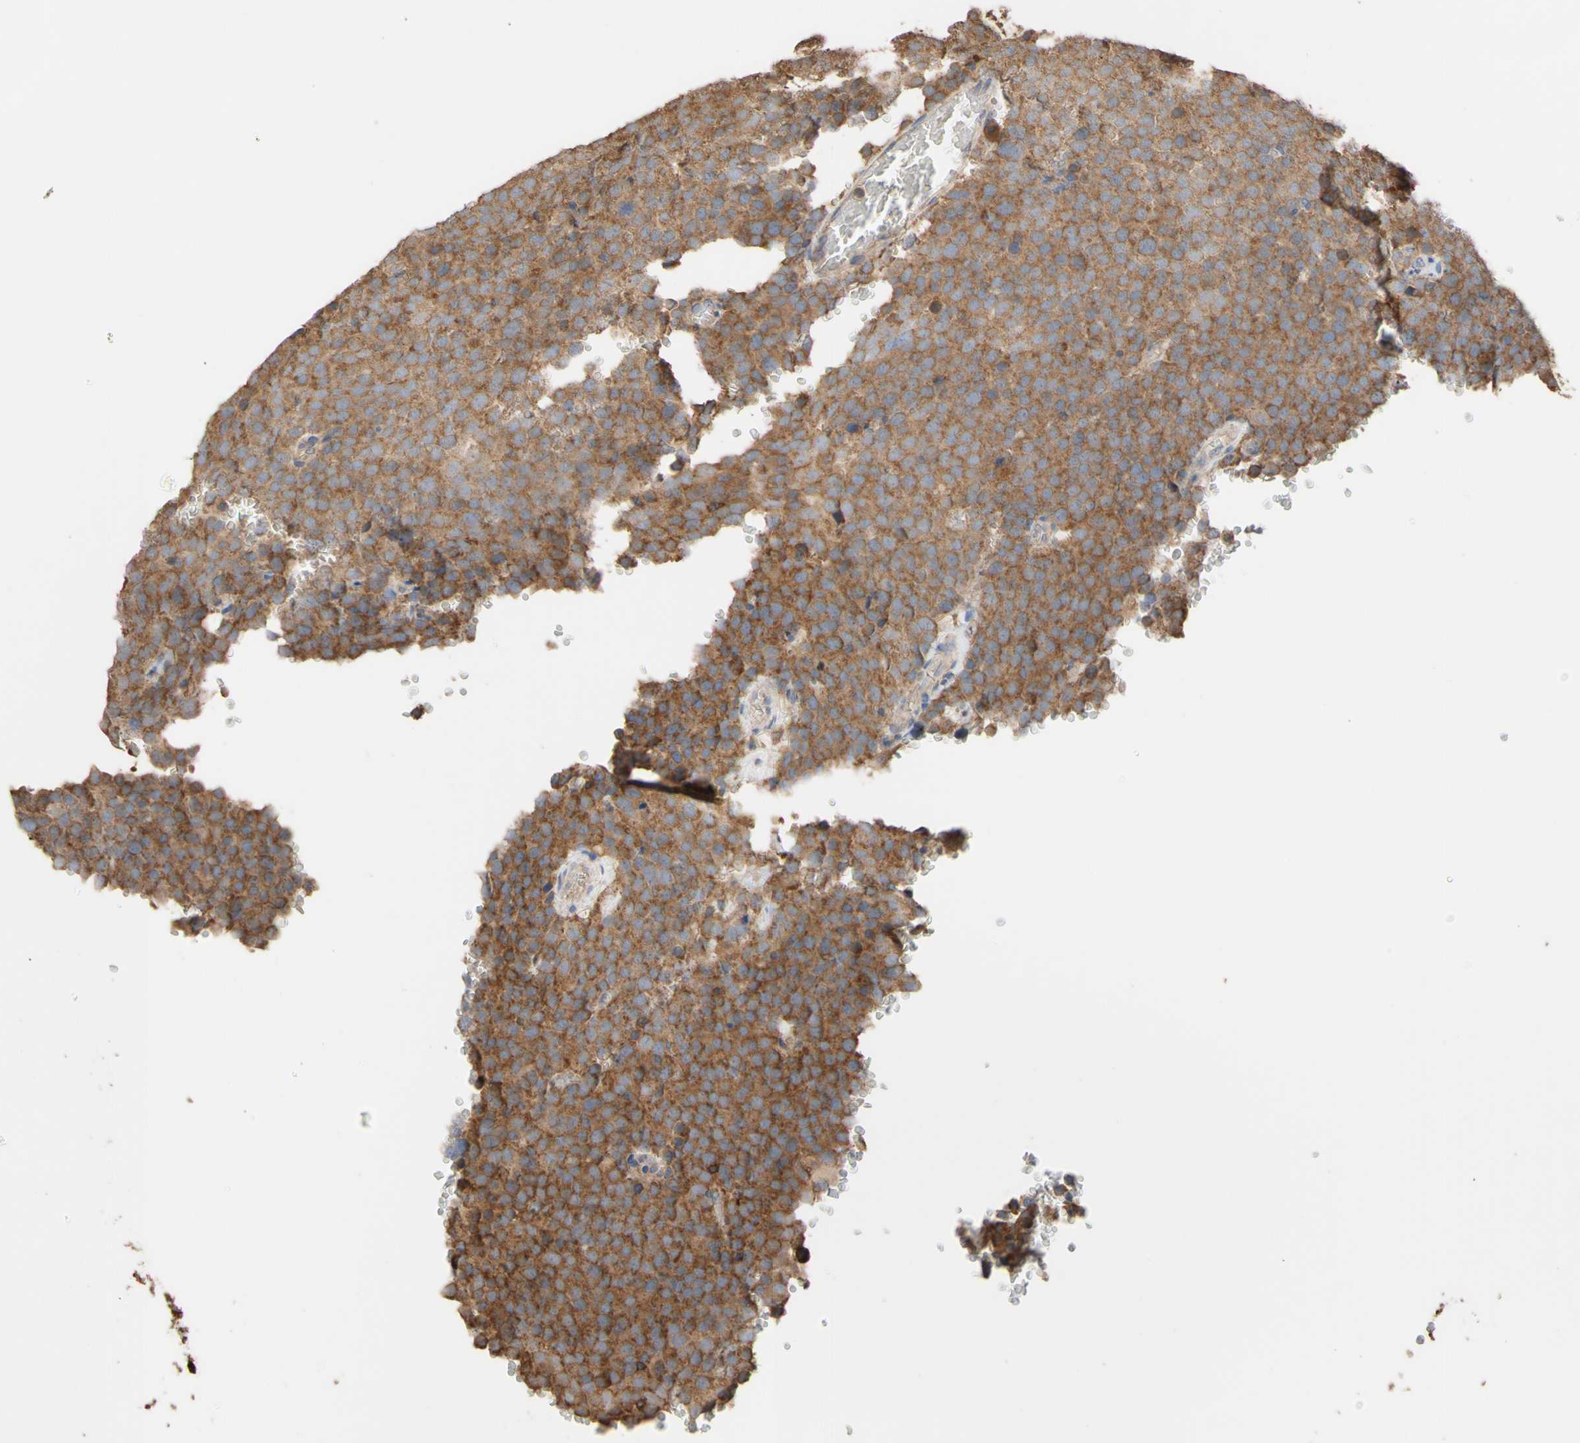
{"staining": {"intensity": "moderate", "quantity": ">75%", "location": "cytoplasmic/membranous"}, "tissue": "testis cancer", "cell_type": "Tumor cells", "image_type": "cancer", "snomed": [{"axis": "morphology", "description": "Seminoma, NOS"}, {"axis": "topography", "description": "Testis"}], "caption": "Immunohistochemical staining of seminoma (testis) shows moderate cytoplasmic/membranous protein staining in approximately >75% of tumor cells.", "gene": "ALDH9A1", "patient": {"sex": "male", "age": 71}}